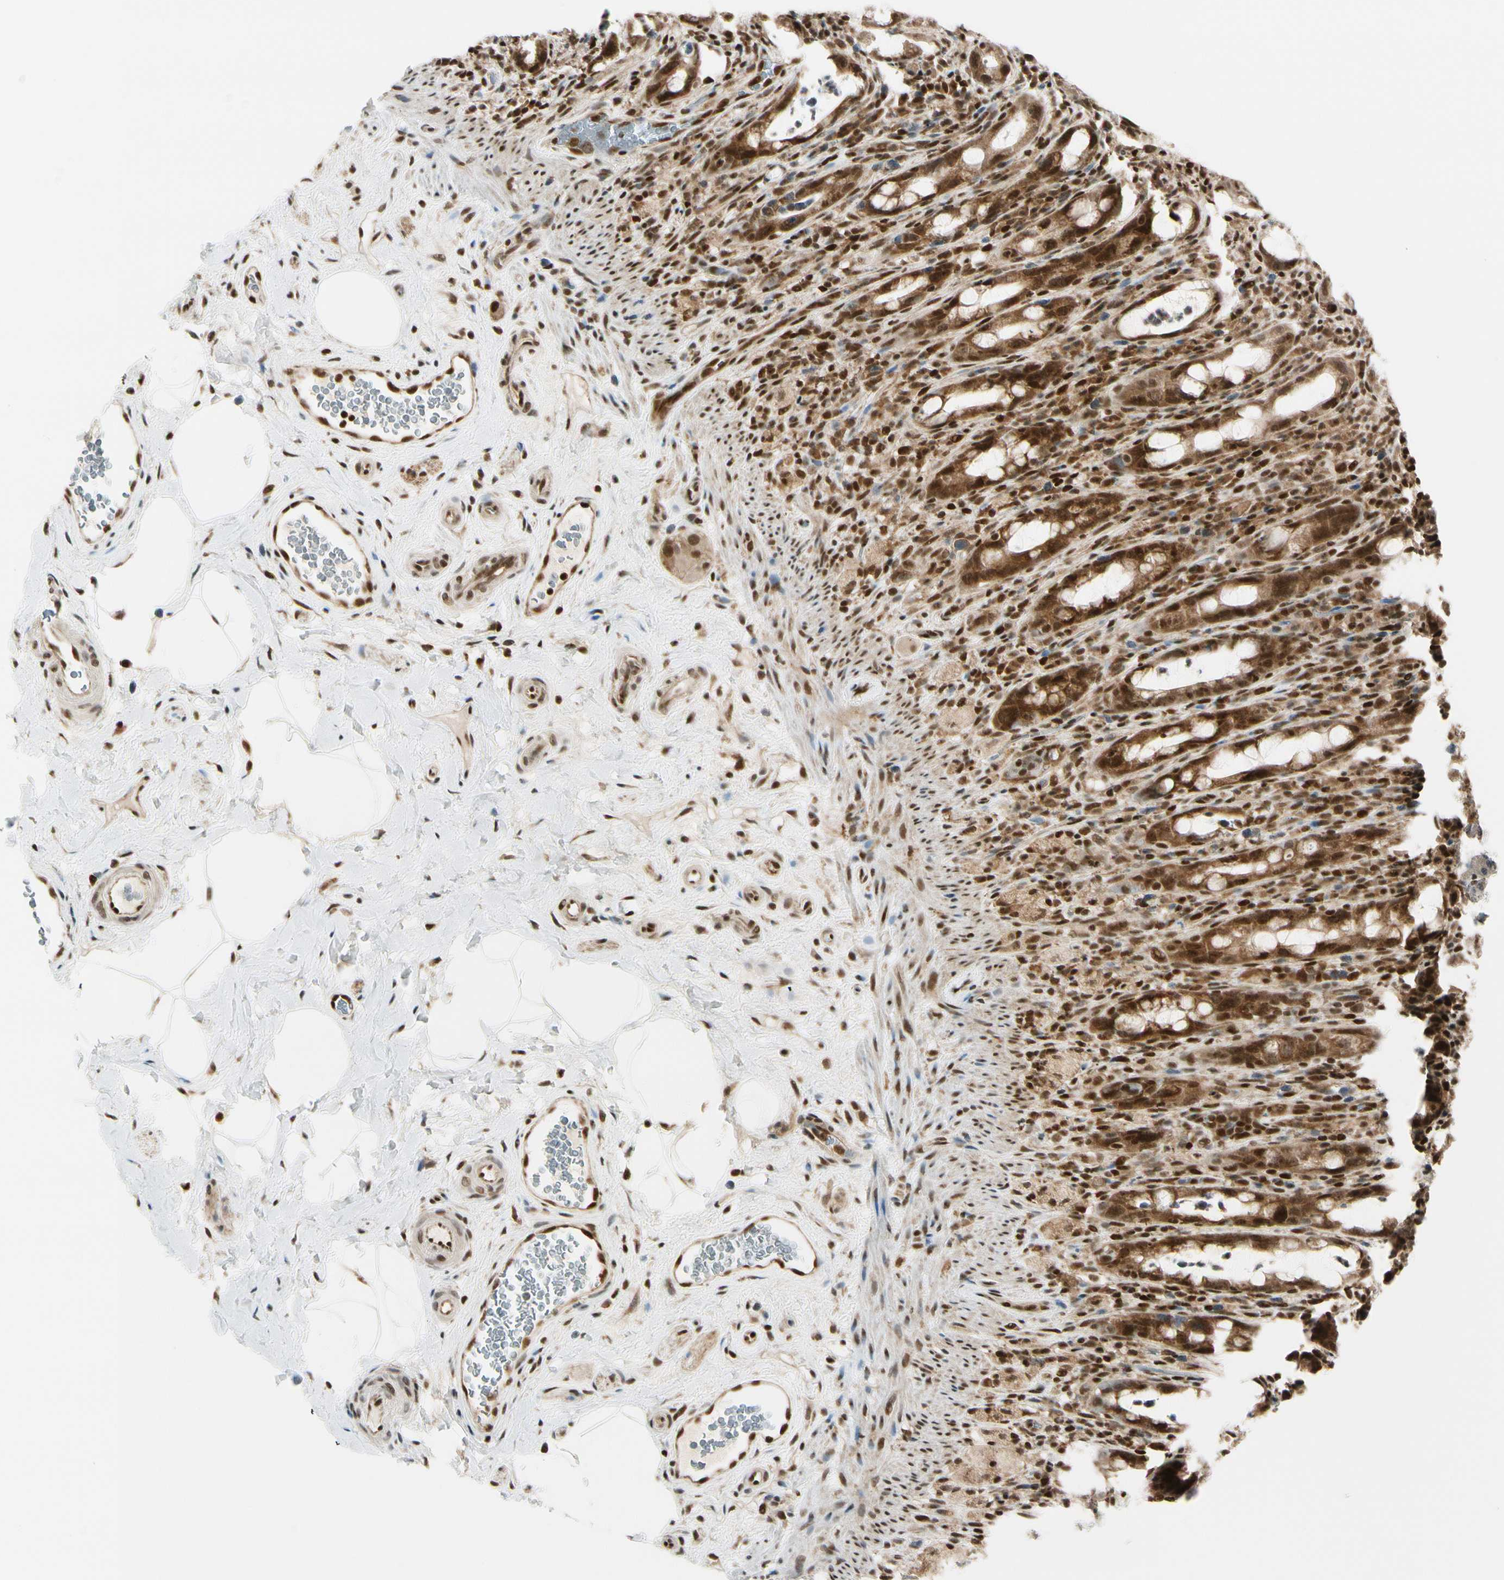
{"staining": {"intensity": "strong", "quantity": ">75%", "location": "cytoplasmic/membranous,nuclear"}, "tissue": "rectum", "cell_type": "Glandular cells", "image_type": "normal", "snomed": [{"axis": "morphology", "description": "Normal tissue, NOS"}, {"axis": "topography", "description": "Rectum"}], "caption": "DAB immunohistochemical staining of normal human rectum demonstrates strong cytoplasmic/membranous,nuclear protein expression in approximately >75% of glandular cells. The staining is performed using DAB brown chromogen to label protein expression. The nuclei are counter-stained blue using hematoxylin.", "gene": "DAXX", "patient": {"sex": "male", "age": 44}}